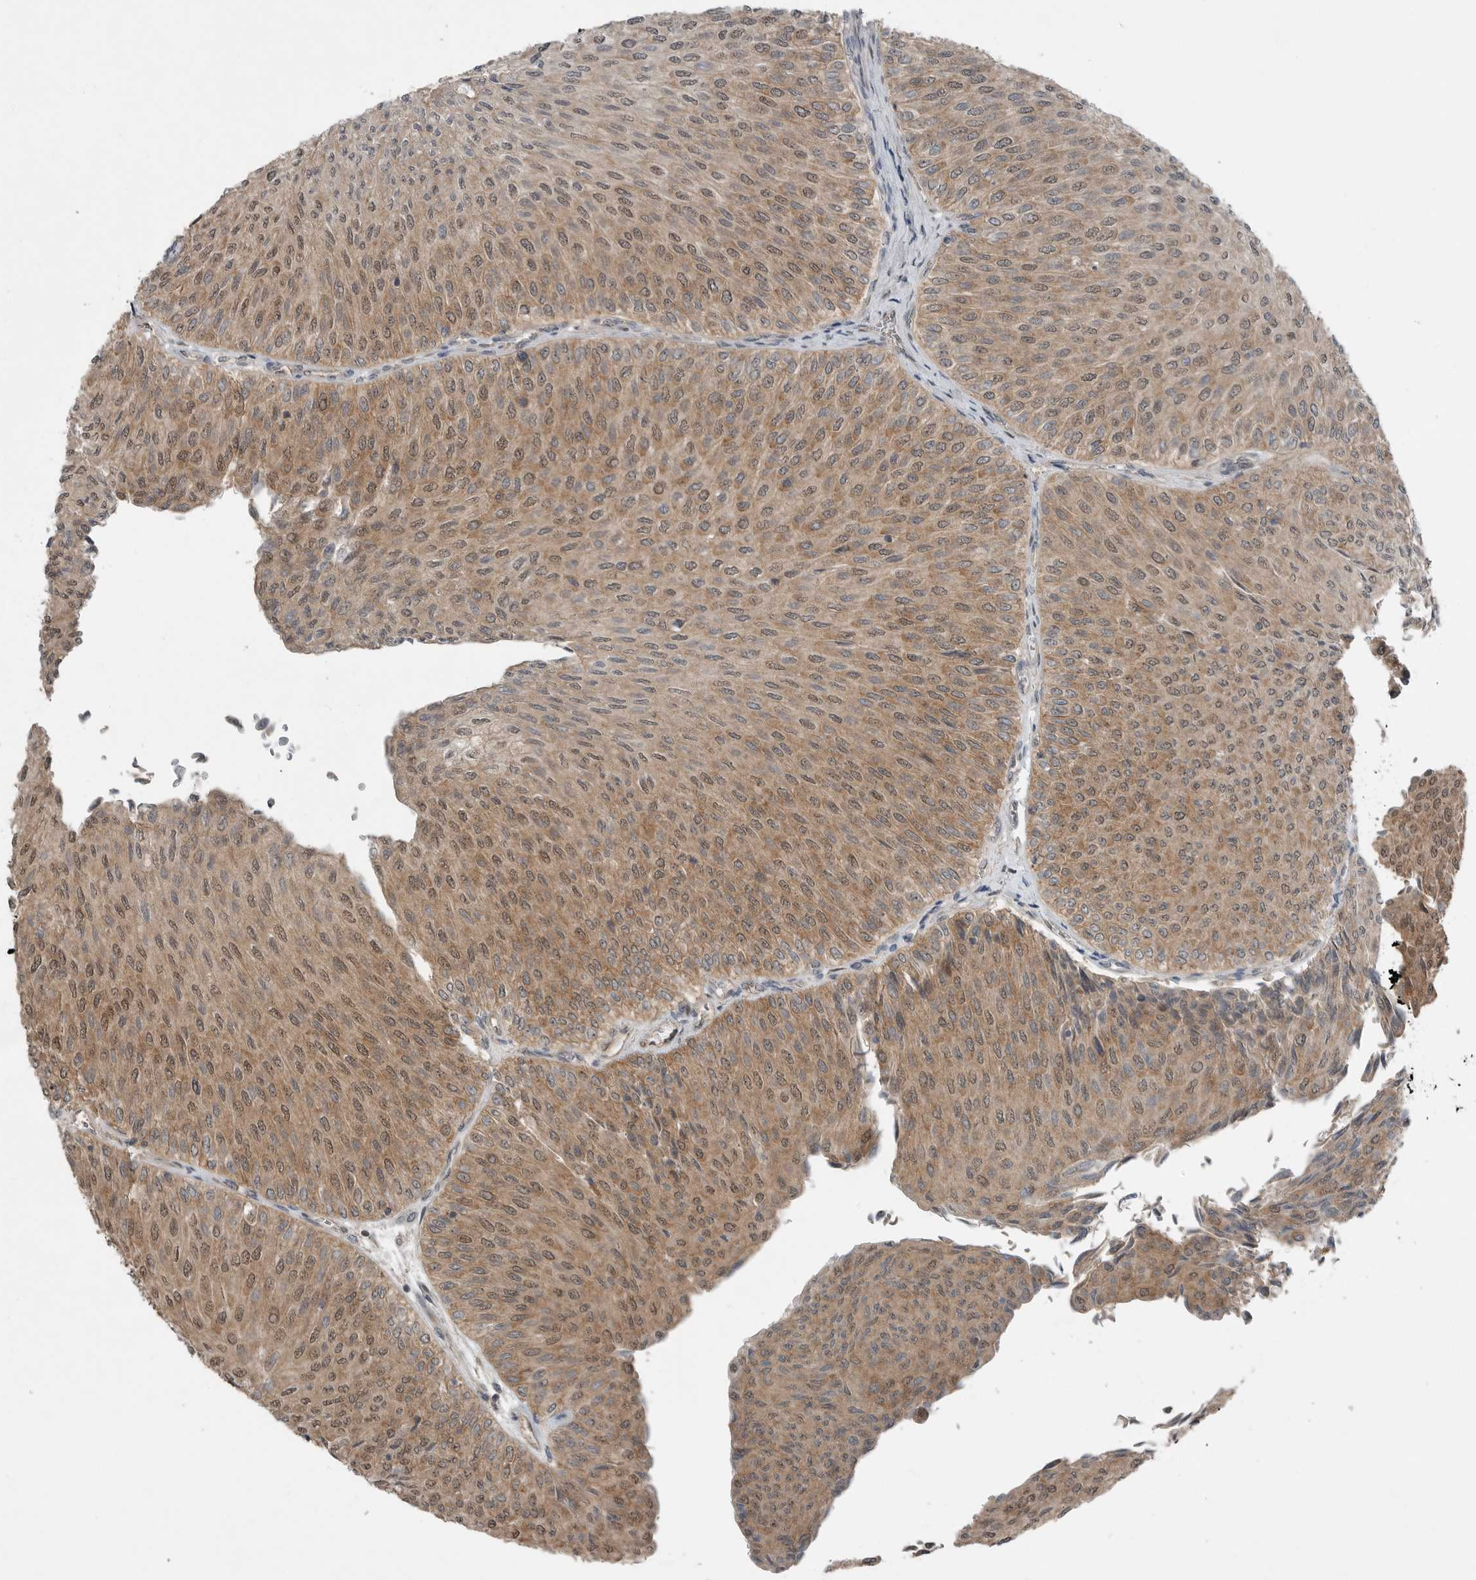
{"staining": {"intensity": "moderate", "quantity": ">75%", "location": "cytoplasmic/membranous,nuclear"}, "tissue": "urothelial cancer", "cell_type": "Tumor cells", "image_type": "cancer", "snomed": [{"axis": "morphology", "description": "Urothelial carcinoma, Low grade"}, {"axis": "topography", "description": "Urinary bladder"}], "caption": "Urothelial cancer stained with a brown dye demonstrates moderate cytoplasmic/membranous and nuclear positive expression in about >75% of tumor cells.", "gene": "MFAP3L", "patient": {"sex": "male", "age": 78}}